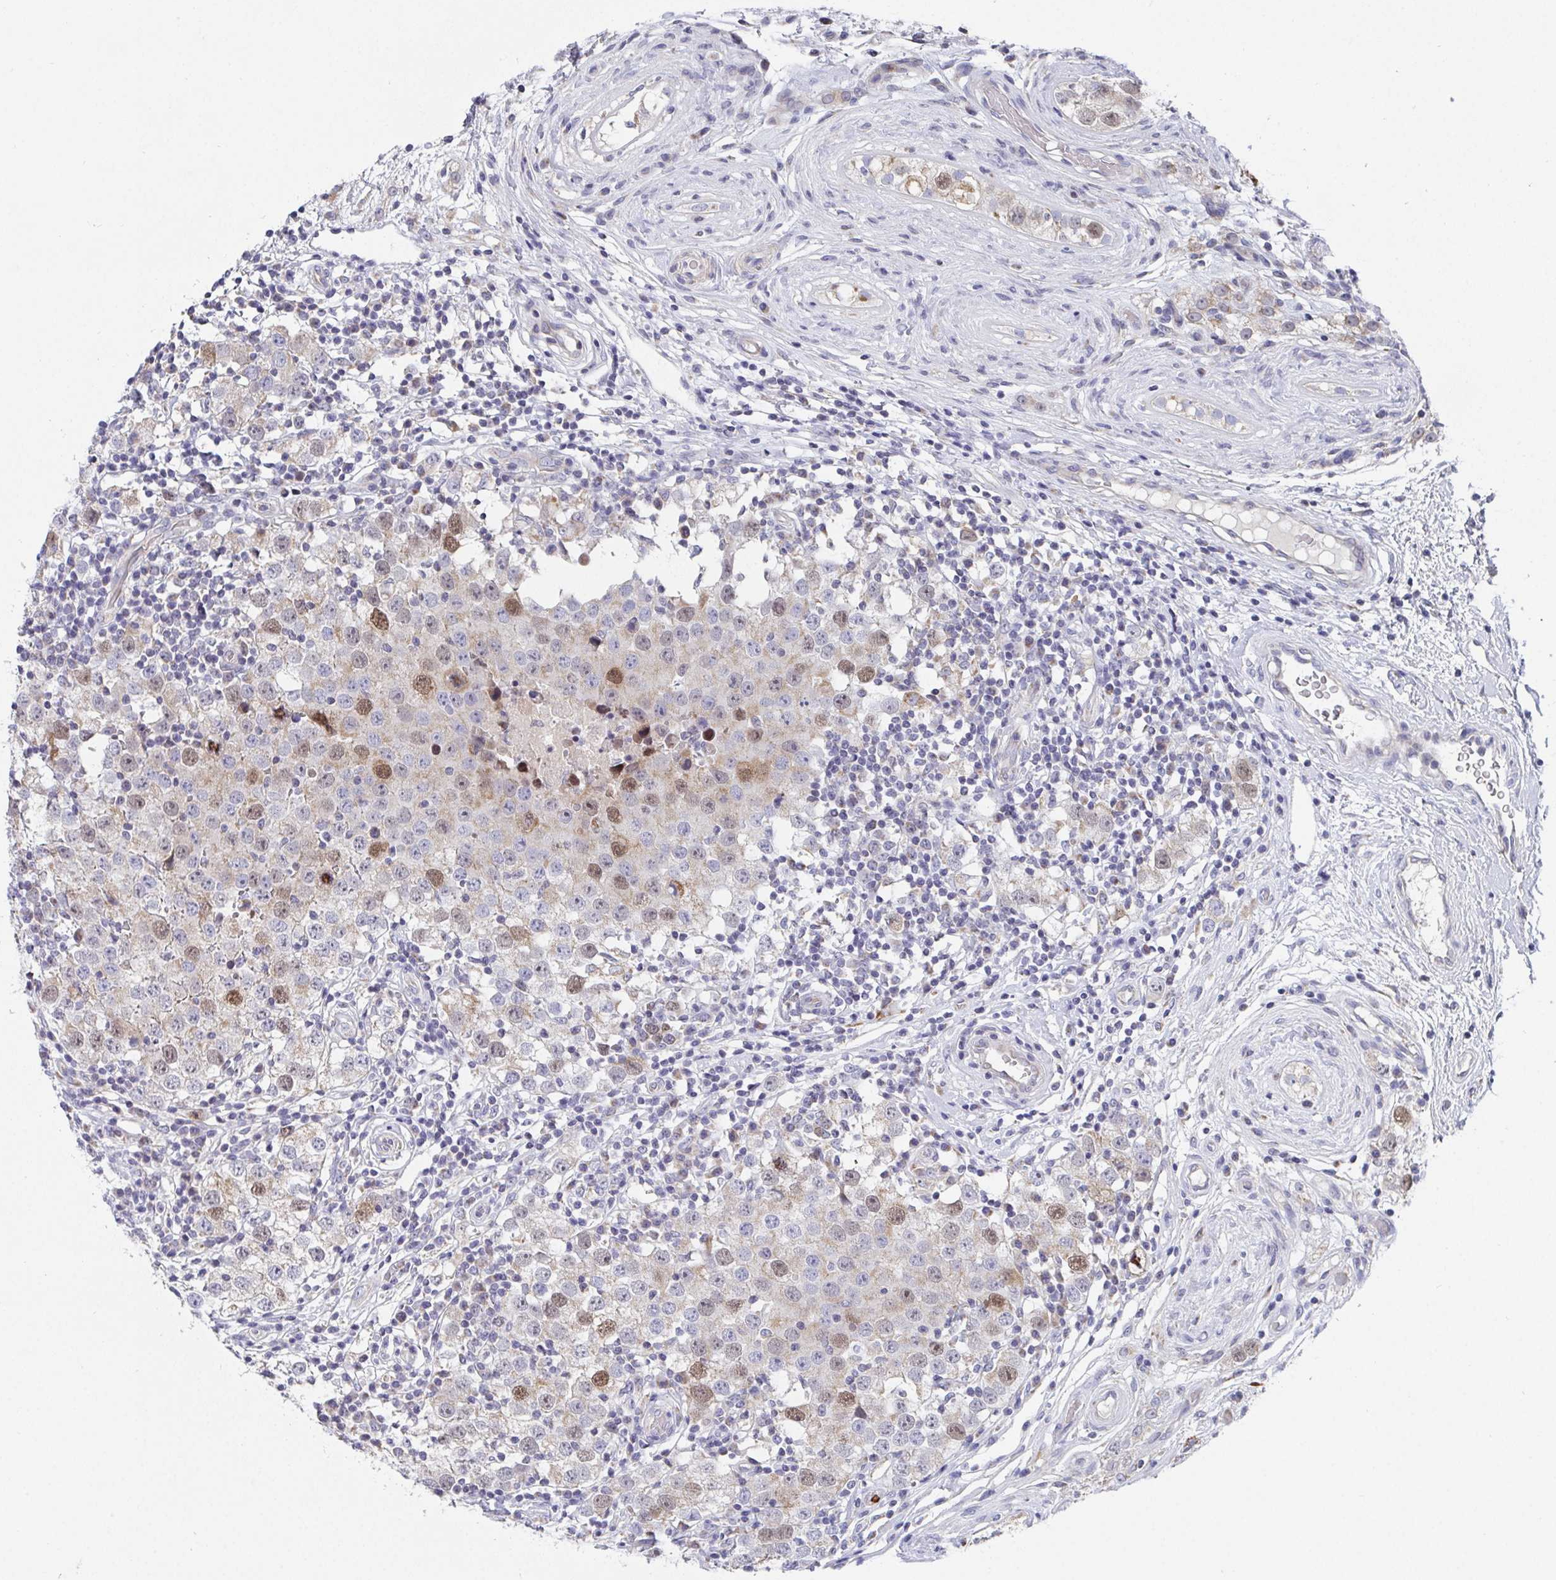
{"staining": {"intensity": "moderate", "quantity": "25%-75%", "location": "nuclear"}, "tissue": "testis cancer", "cell_type": "Tumor cells", "image_type": "cancer", "snomed": [{"axis": "morphology", "description": "Seminoma, NOS"}, {"axis": "topography", "description": "Testis"}], "caption": "IHC micrograph of neoplastic tissue: testis seminoma stained using immunohistochemistry (IHC) demonstrates medium levels of moderate protein expression localized specifically in the nuclear of tumor cells, appearing as a nuclear brown color.", "gene": "ATP5F1C", "patient": {"sex": "male", "age": 34}}